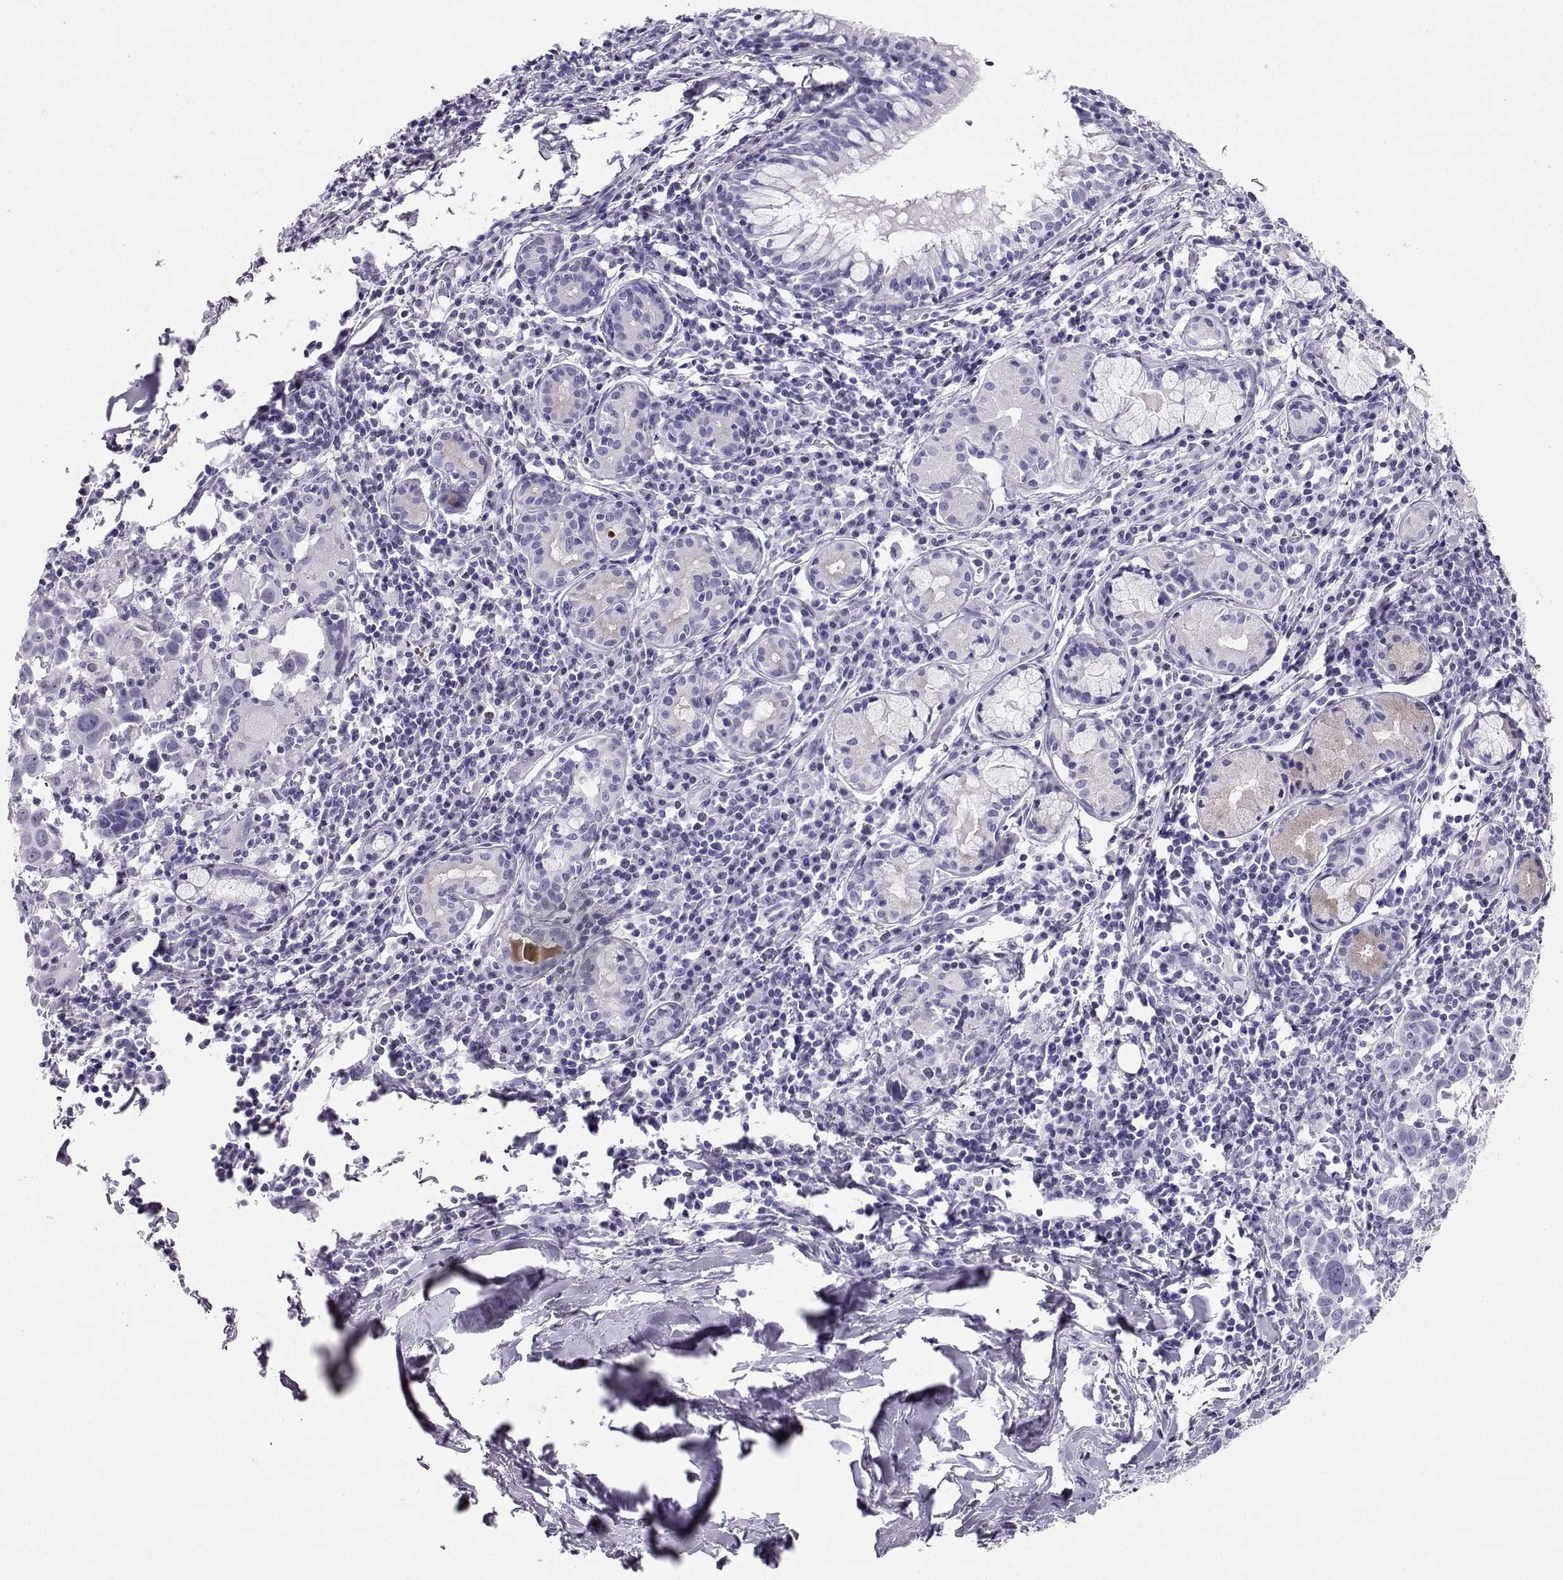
{"staining": {"intensity": "negative", "quantity": "none", "location": "none"}, "tissue": "lung cancer", "cell_type": "Tumor cells", "image_type": "cancer", "snomed": [{"axis": "morphology", "description": "Squamous cell carcinoma, NOS"}, {"axis": "topography", "description": "Lung"}], "caption": "An IHC histopathology image of lung cancer is shown. There is no staining in tumor cells of lung cancer. (DAB (3,3'-diaminobenzidine) IHC, high magnification).", "gene": "RD3", "patient": {"sex": "male", "age": 57}}